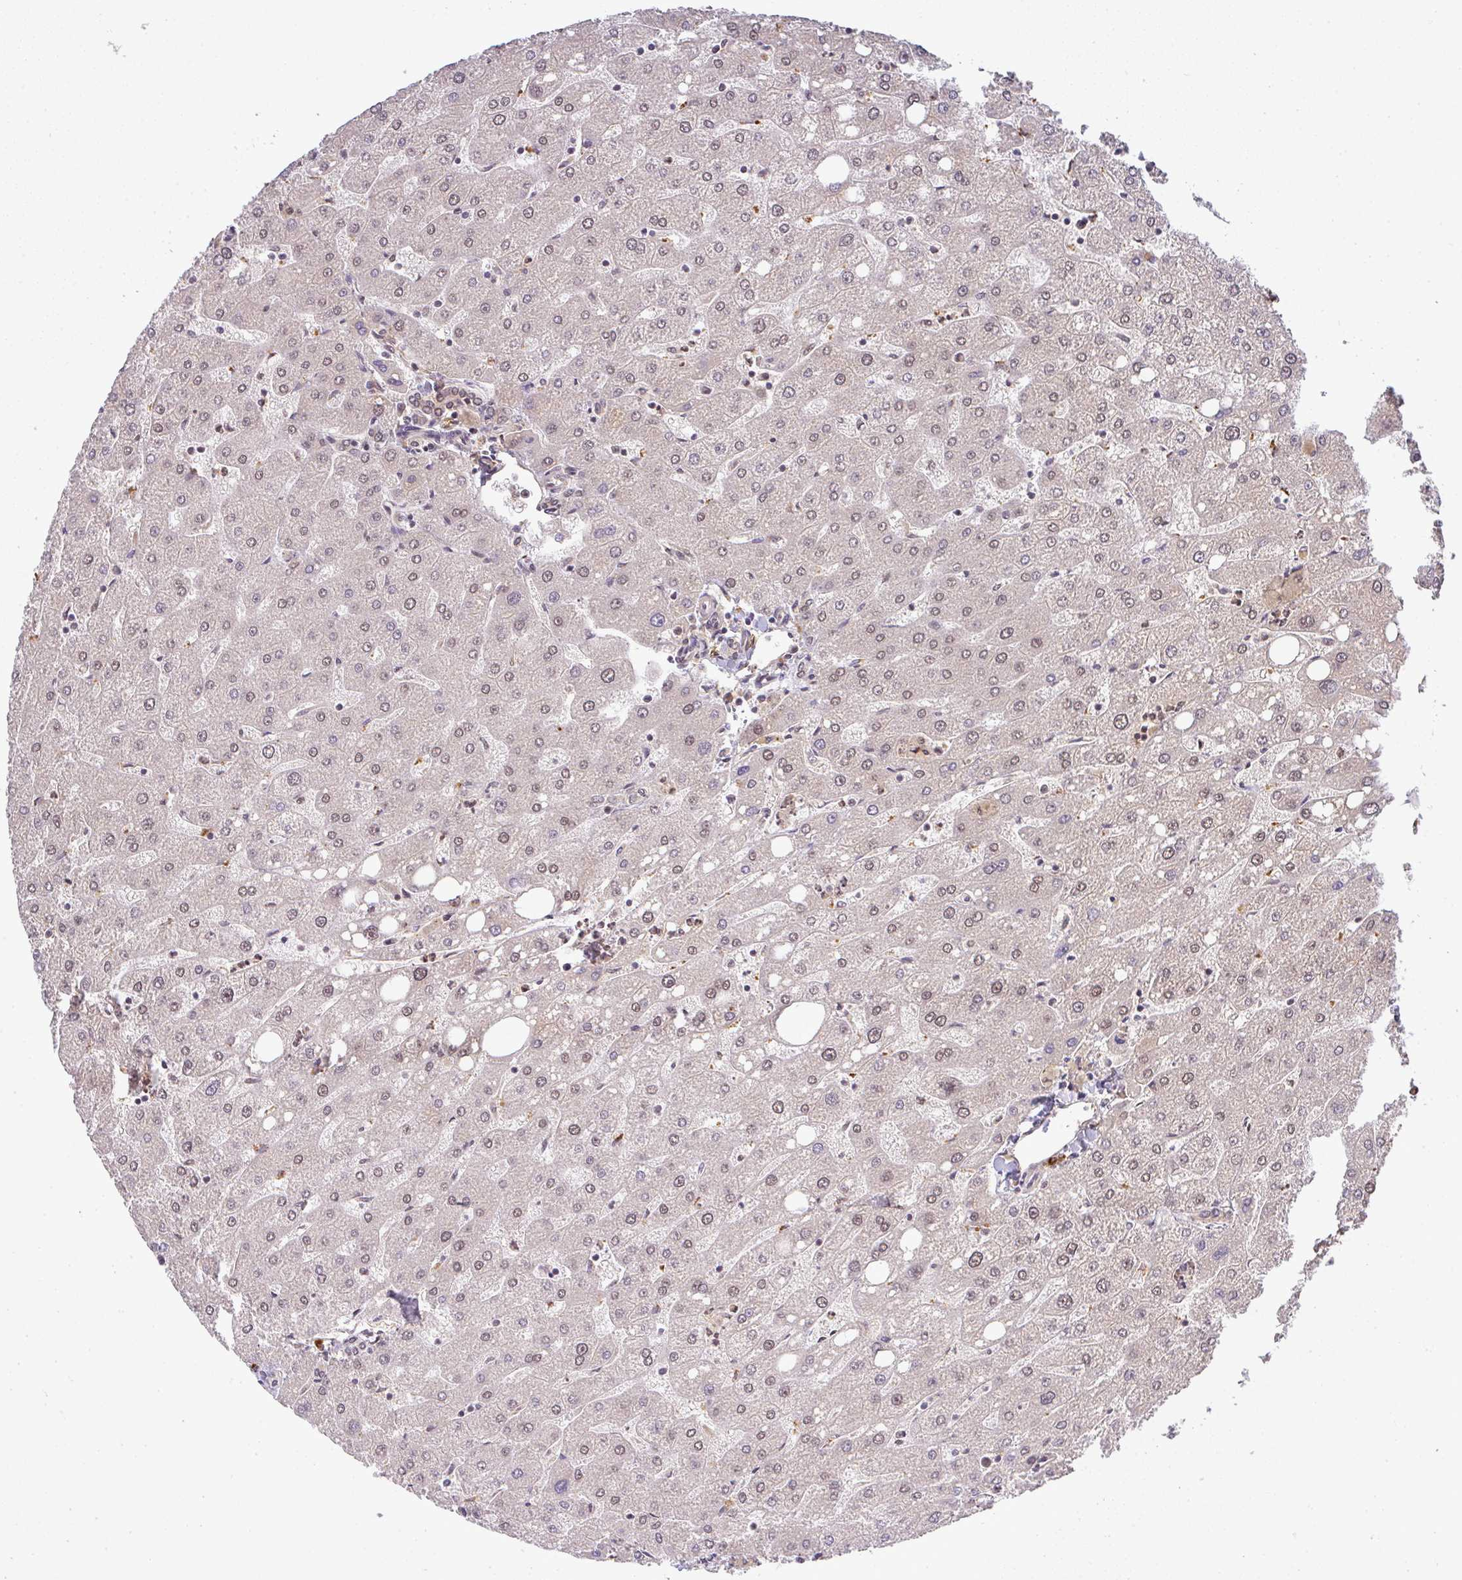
{"staining": {"intensity": "weak", "quantity": "<25%", "location": "nuclear"}, "tissue": "liver", "cell_type": "Cholangiocytes", "image_type": "normal", "snomed": [{"axis": "morphology", "description": "Normal tissue, NOS"}, {"axis": "topography", "description": "Liver"}], "caption": "DAB immunohistochemical staining of unremarkable human liver shows no significant staining in cholangiocytes.", "gene": "FAM153A", "patient": {"sex": "male", "age": 67}}